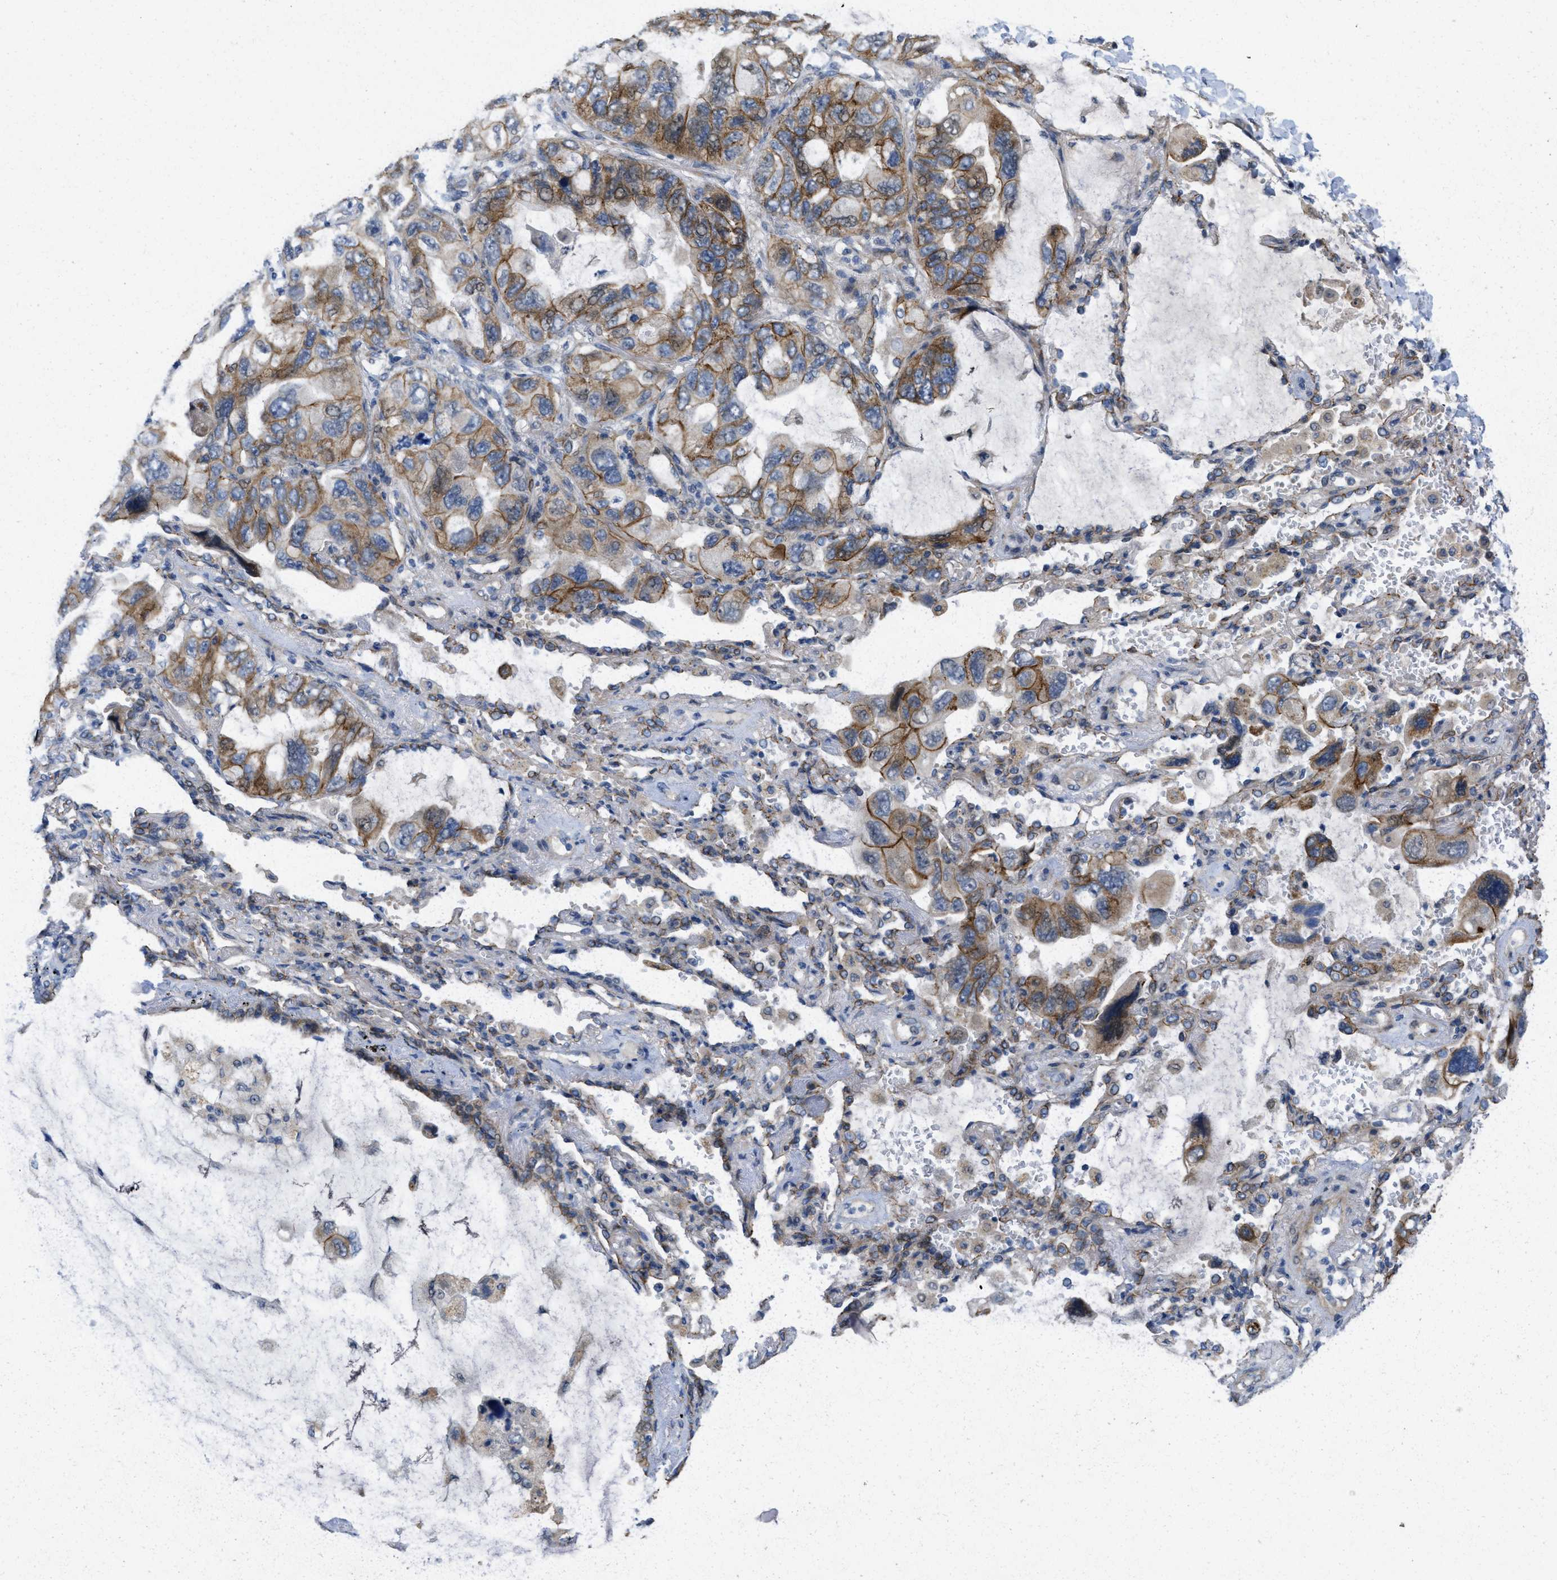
{"staining": {"intensity": "moderate", "quantity": "25%-75%", "location": "cytoplasmic/membranous"}, "tissue": "lung cancer", "cell_type": "Tumor cells", "image_type": "cancer", "snomed": [{"axis": "morphology", "description": "Squamous cell carcinoma, NOS"}, {"axis": "topography", "description": "Lung"}], "caption": "Immunohistochemistry staining of lung squamous cell carcinoma, which shows medium levels of moderate cytoplasmic/membranous staining in approximately 25%-75% of tumor cells indicating moderate cytoplasmic/membranous protein positivity. The staining was performed using DAB (3,3'-diaminobenzidine) (brown) for protein detection and nuclei were counterstained in hematoxylin (blue).", "gene": "CDPF1", "patient": {"sex": "female", "age": 73}}